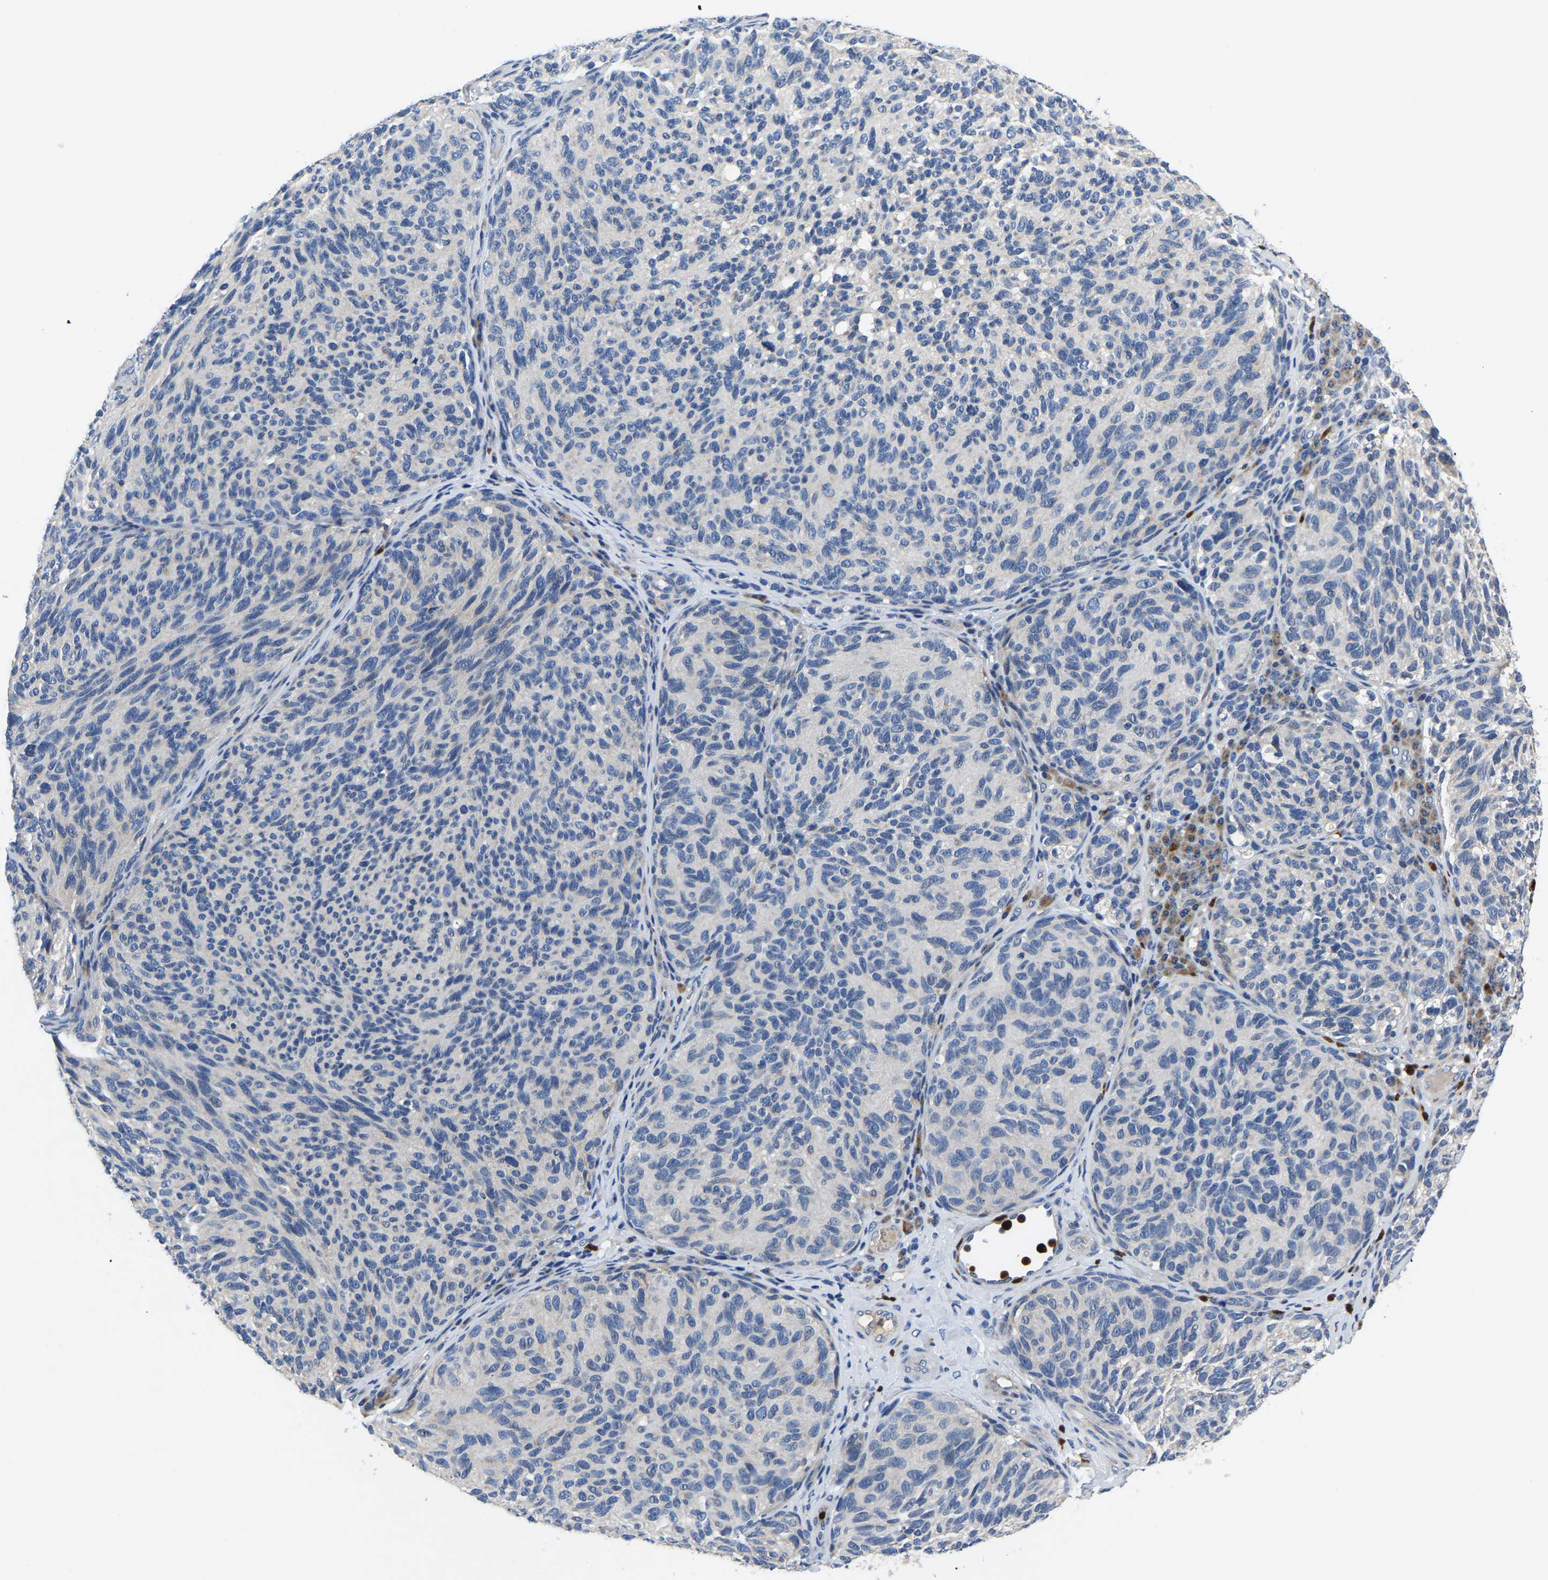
{"staining": {"intensity": "negative", "quantity": "none", "location": "none"}, "tissue": "melanoma", "cell_type": "Tumor cells", "image_type": "cancer", "snomed": [{"axis": "morphology", "description": "Malignant melanoma, NOS"}, {"axis": "topography", "description": "Skin"}], "caption": "The micrograph demonstrates no staining of tumor cells in melanoma.", "gene": "TOR1B", "patient": {"sex": "female", "age": 73}}